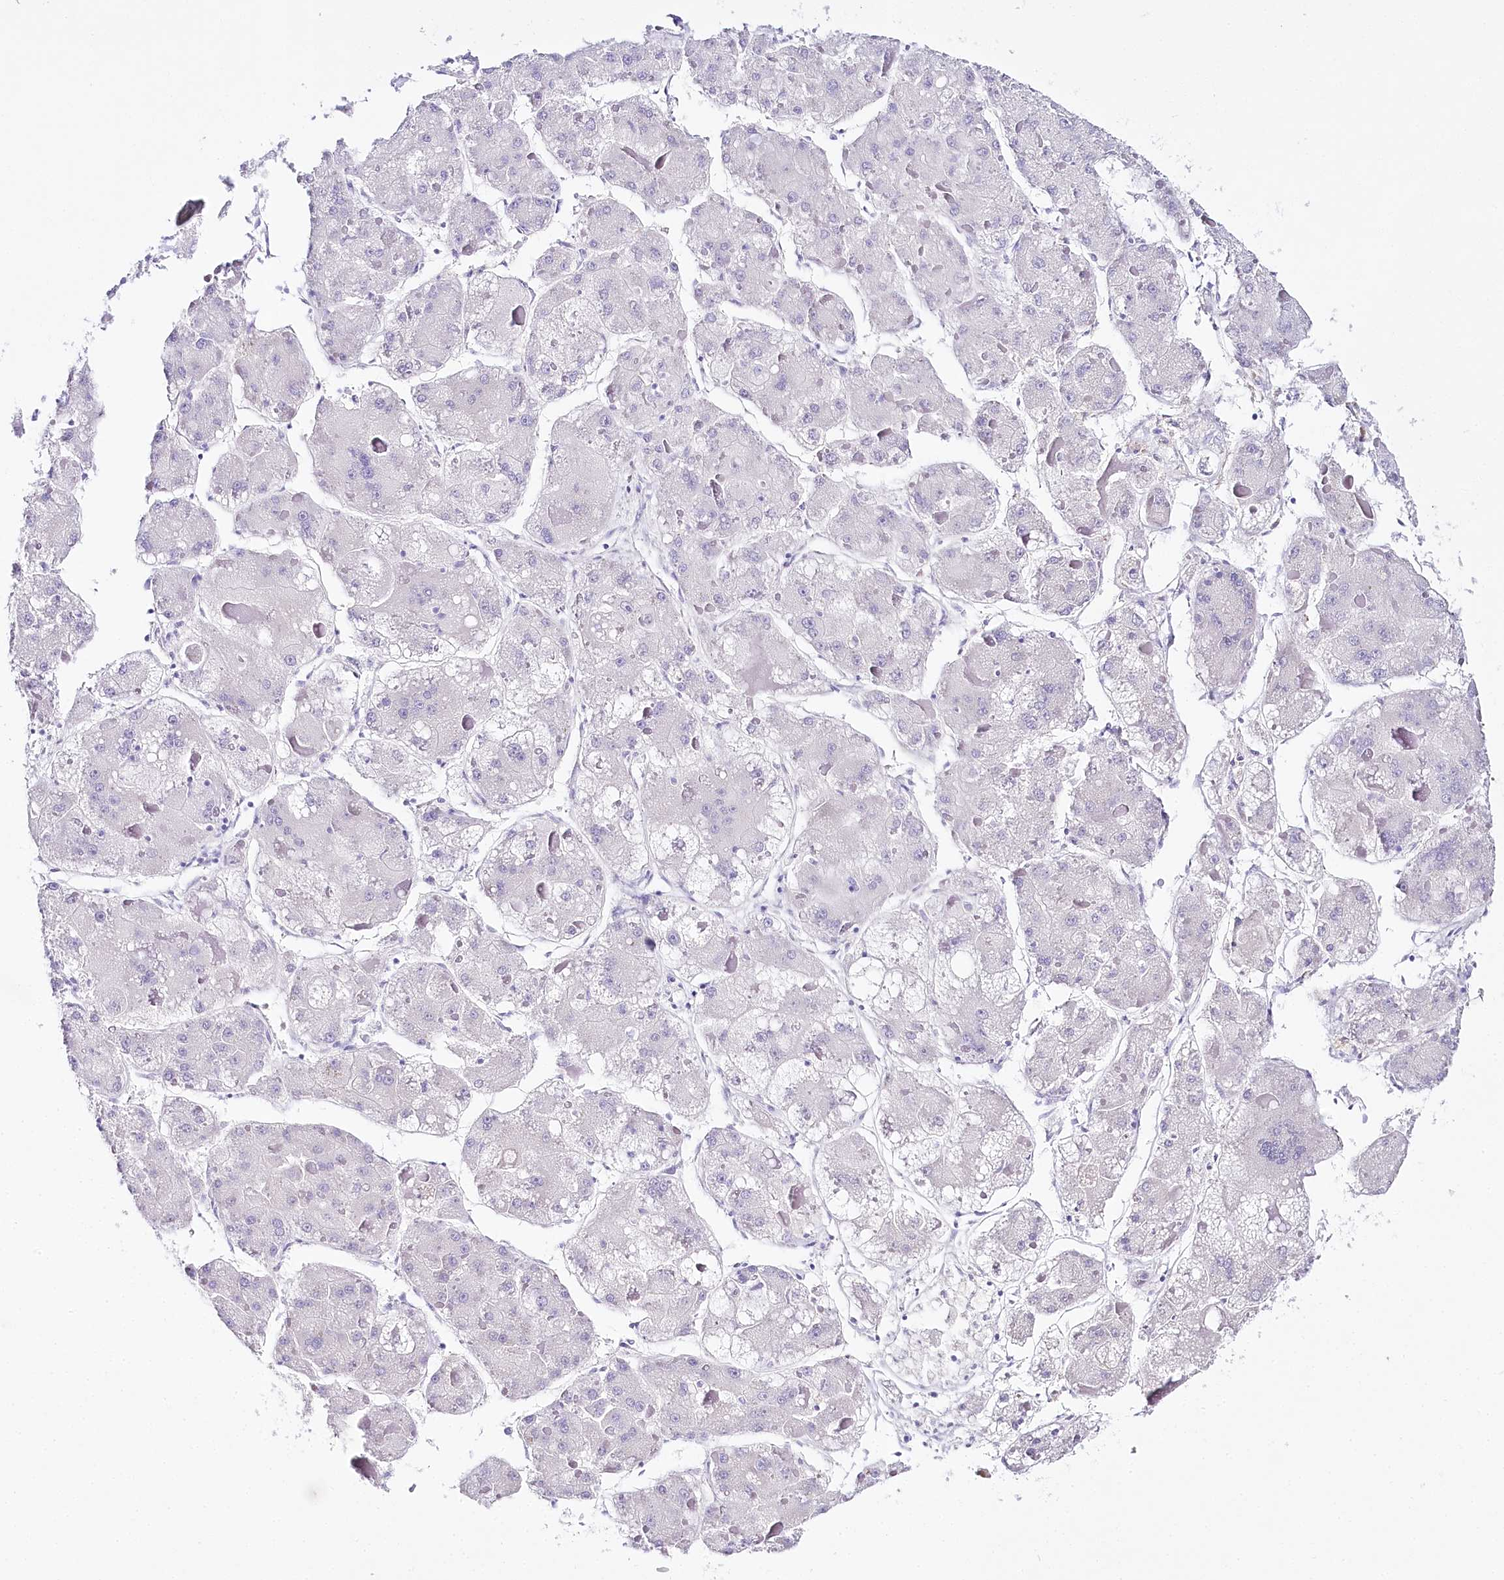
{"staining": {"intensity": "negative", "quantity": "none", "location": "none"}, "tissue": "liver cancer", "cell_type": "Tumor cells", "image_type": "cancer", "snomed": [{"axis": "morphology", "description": "Carcinoma, Hepatocellular, NOS"}, {"axis": "topography", "description": "Liver"}], "caption": "A high-resolution micrograph shows immunohistochemistry staining of liver cancer, which displays no significant positivity in tumor cells. (Brightfield microscopy of DAB (3,3'-diaminobenzidine) immunohistochemistry at high magnification).", "gene": "CSN3", "patient": {"sex": "female", "age": 73}}